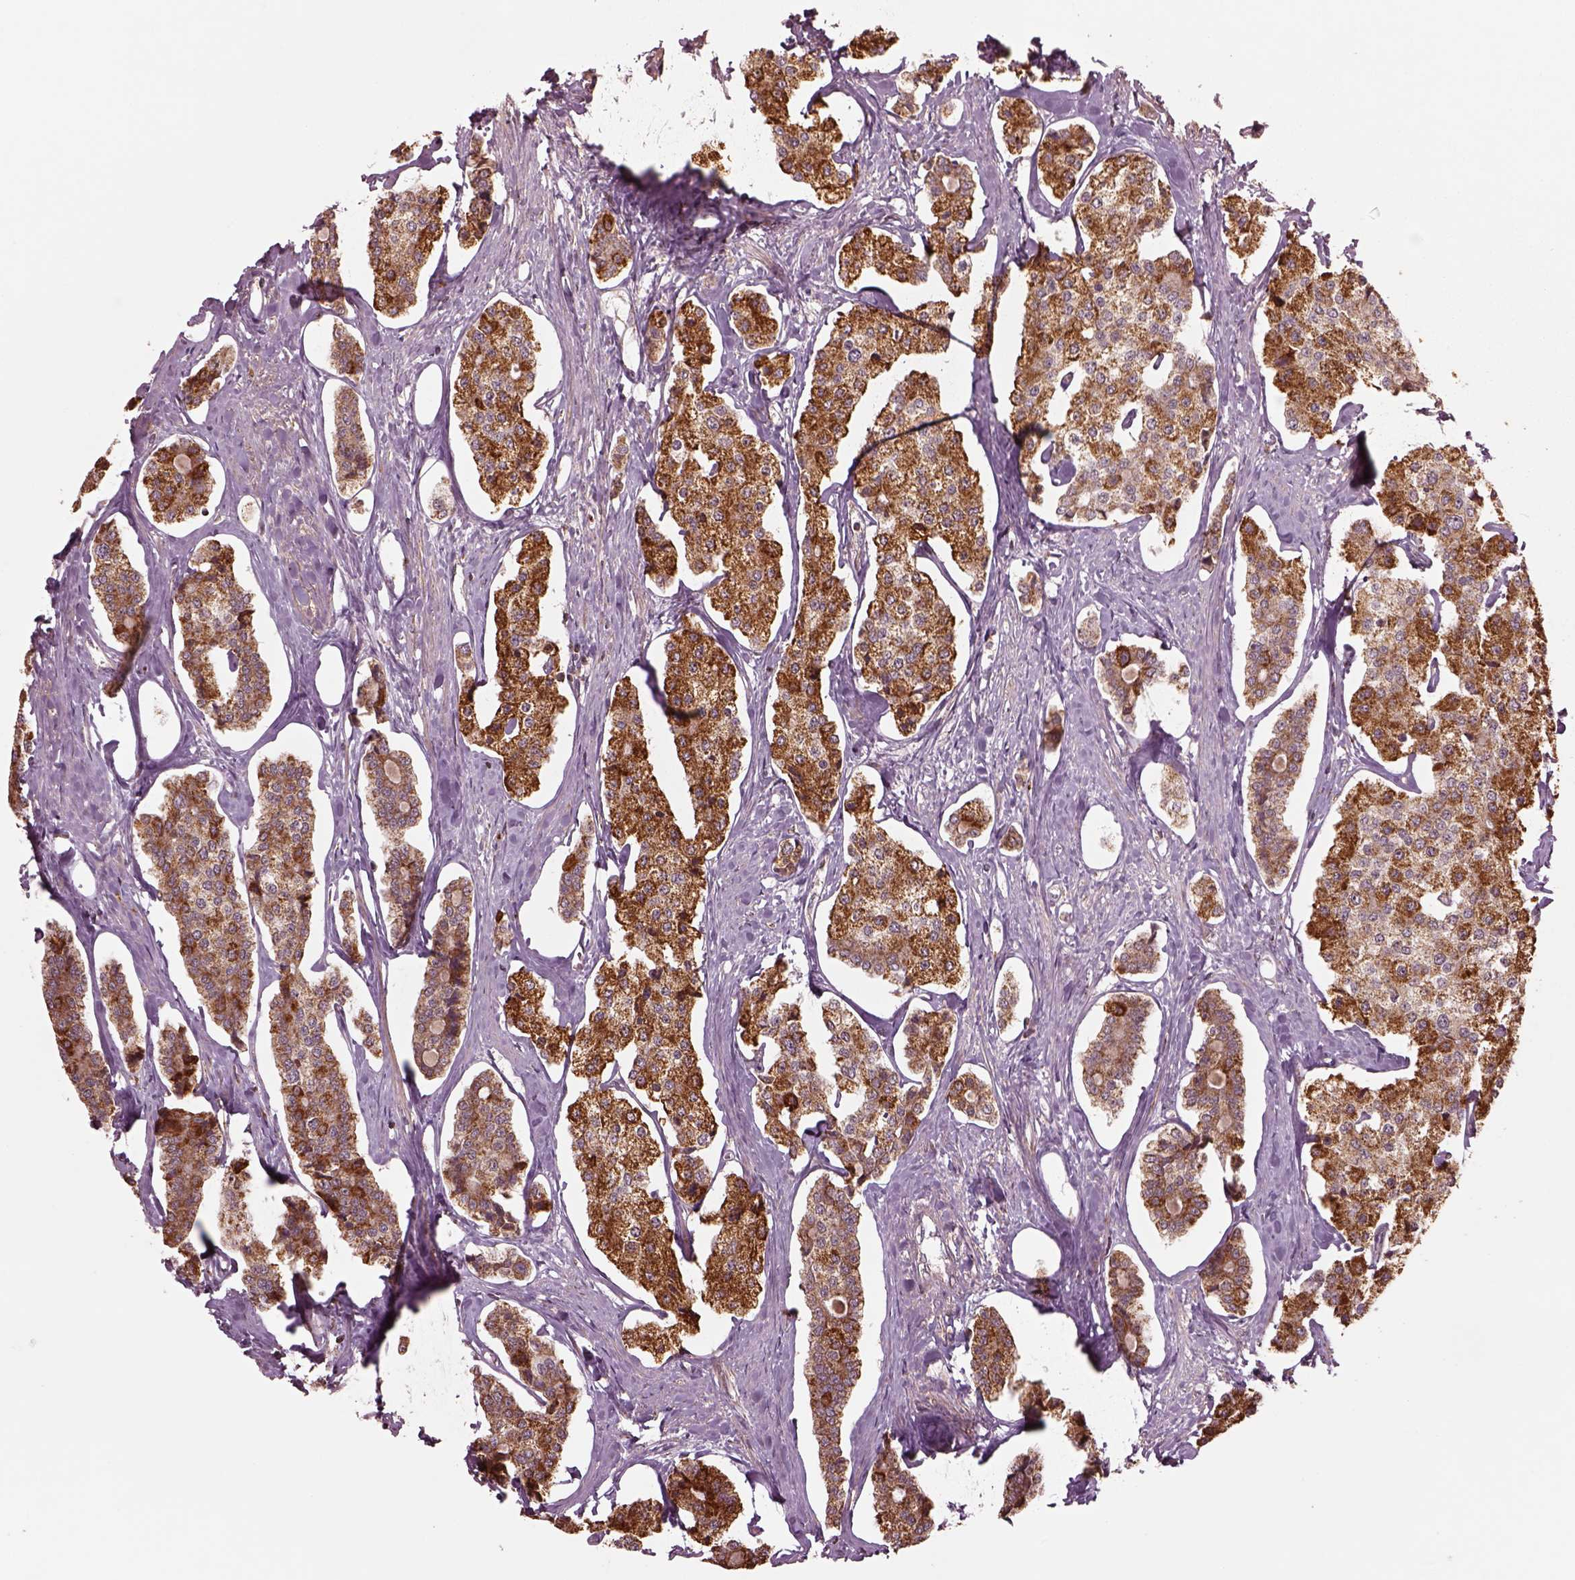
{"staining": {"intensity": "strong", "quantity": ">75%", "location": "cytoplasmic/membranous"}, "tissue": "carcinoid", "cell_type": "Tumor cells", "image_type": "cancer", "snomed": [{"axis": "morphology", "description": "Carcinoid, malignant, NOS"}, {"axis": "topography", "description": "Small intestine"}], "caption": "Protein analysis of carcinoid tissue shows strong cytoplasmic/membranous expression in approximately >75% of tumor cells.", "gene": "SEL1L3", "patient": {"sex": "female", "age": 65}}